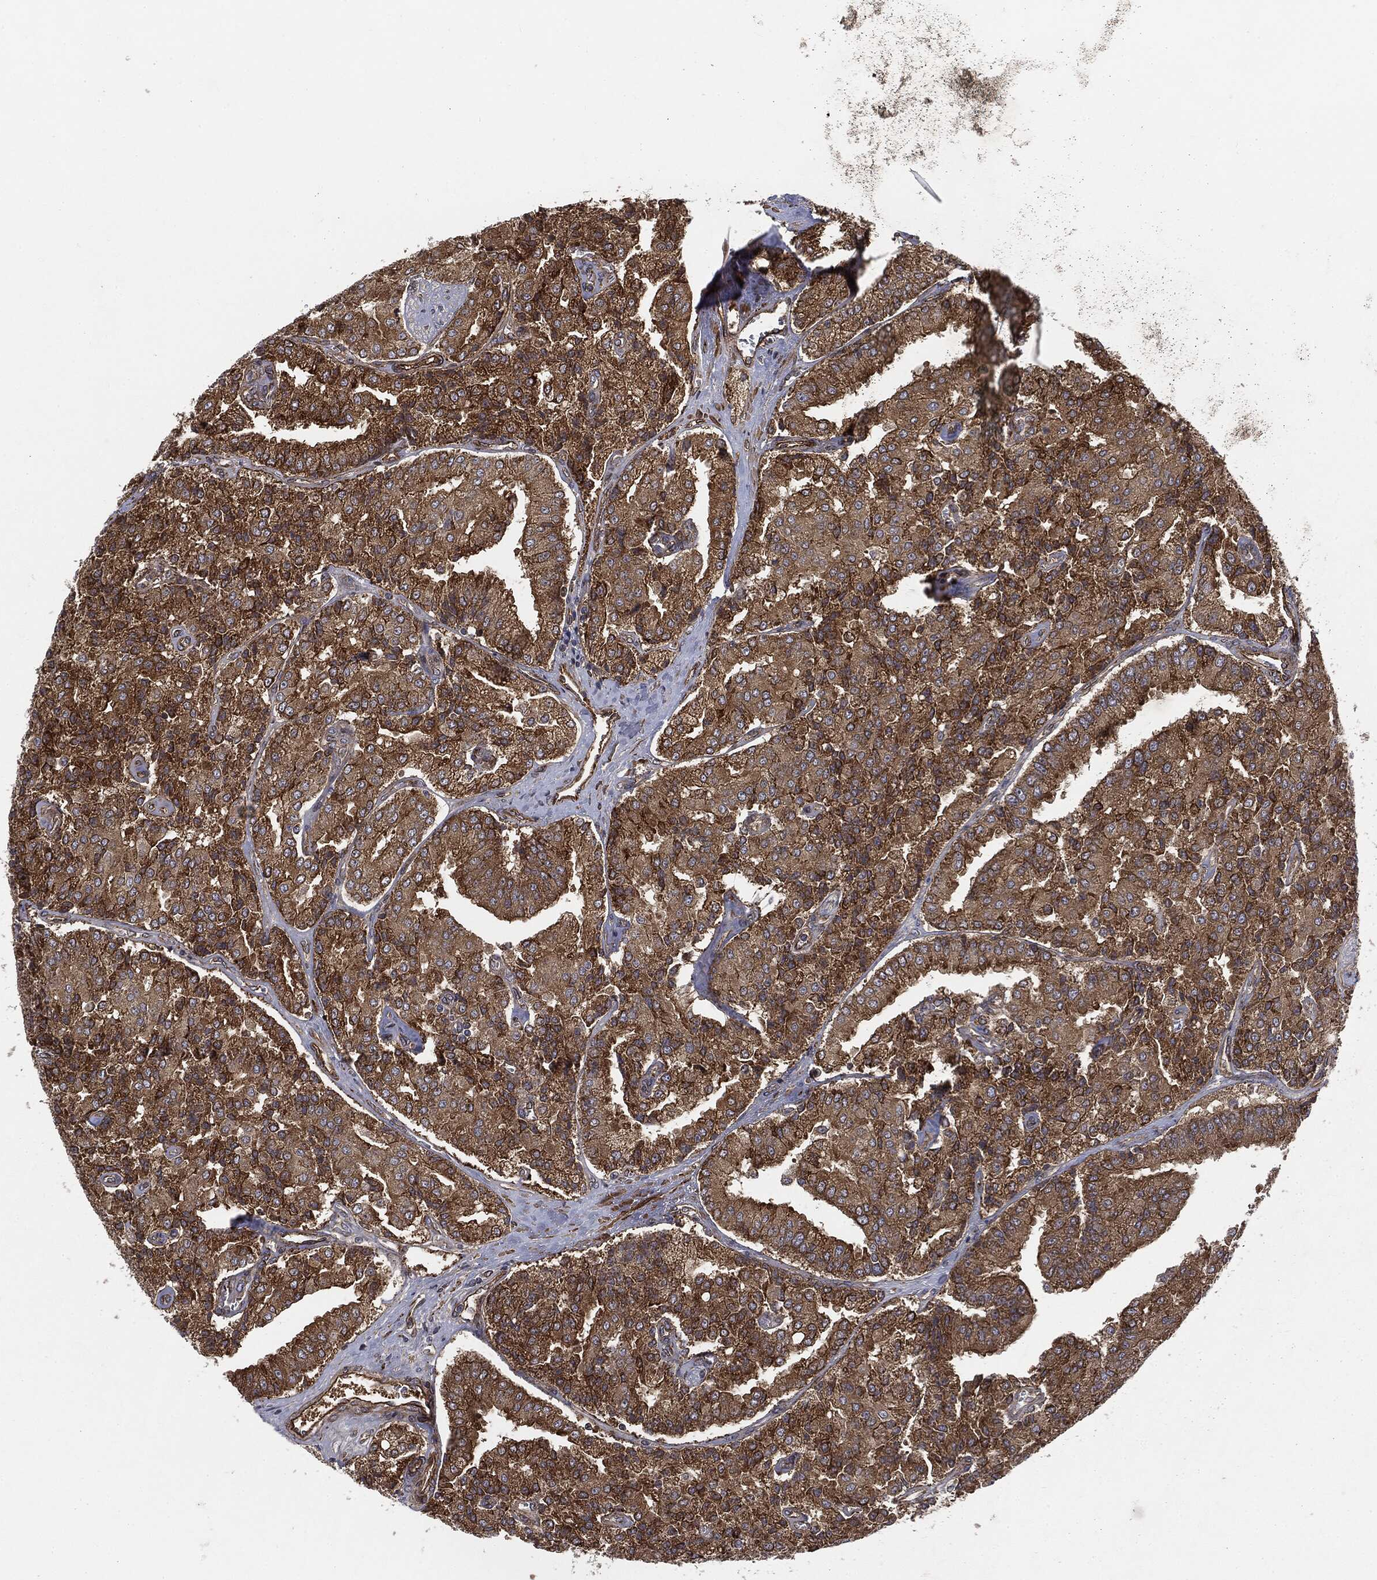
{"staining": {"intensity": "strong", "quantity": ">75%", "location": "cytoplasmic/membranous"}, "tissue": "prostate cancer", "cell_type": "Tumor cells", "image_type": "cancer", "snomed": [{"axis": "morphology", "description": "Adenocarcinoma, NOS"}, {"axis": "topography", "description": "Prostate and seminal vesicle, NOS"}, {"axis": "topography", "description": "Prostate"}], "caption": "Strong cytoplasmic/membranous expression is seen in approximately >75% of tumor cells in prostate adenocarcinoma.", "gene": "CYLD", "patient": {"sex": "male", "age": 67}}